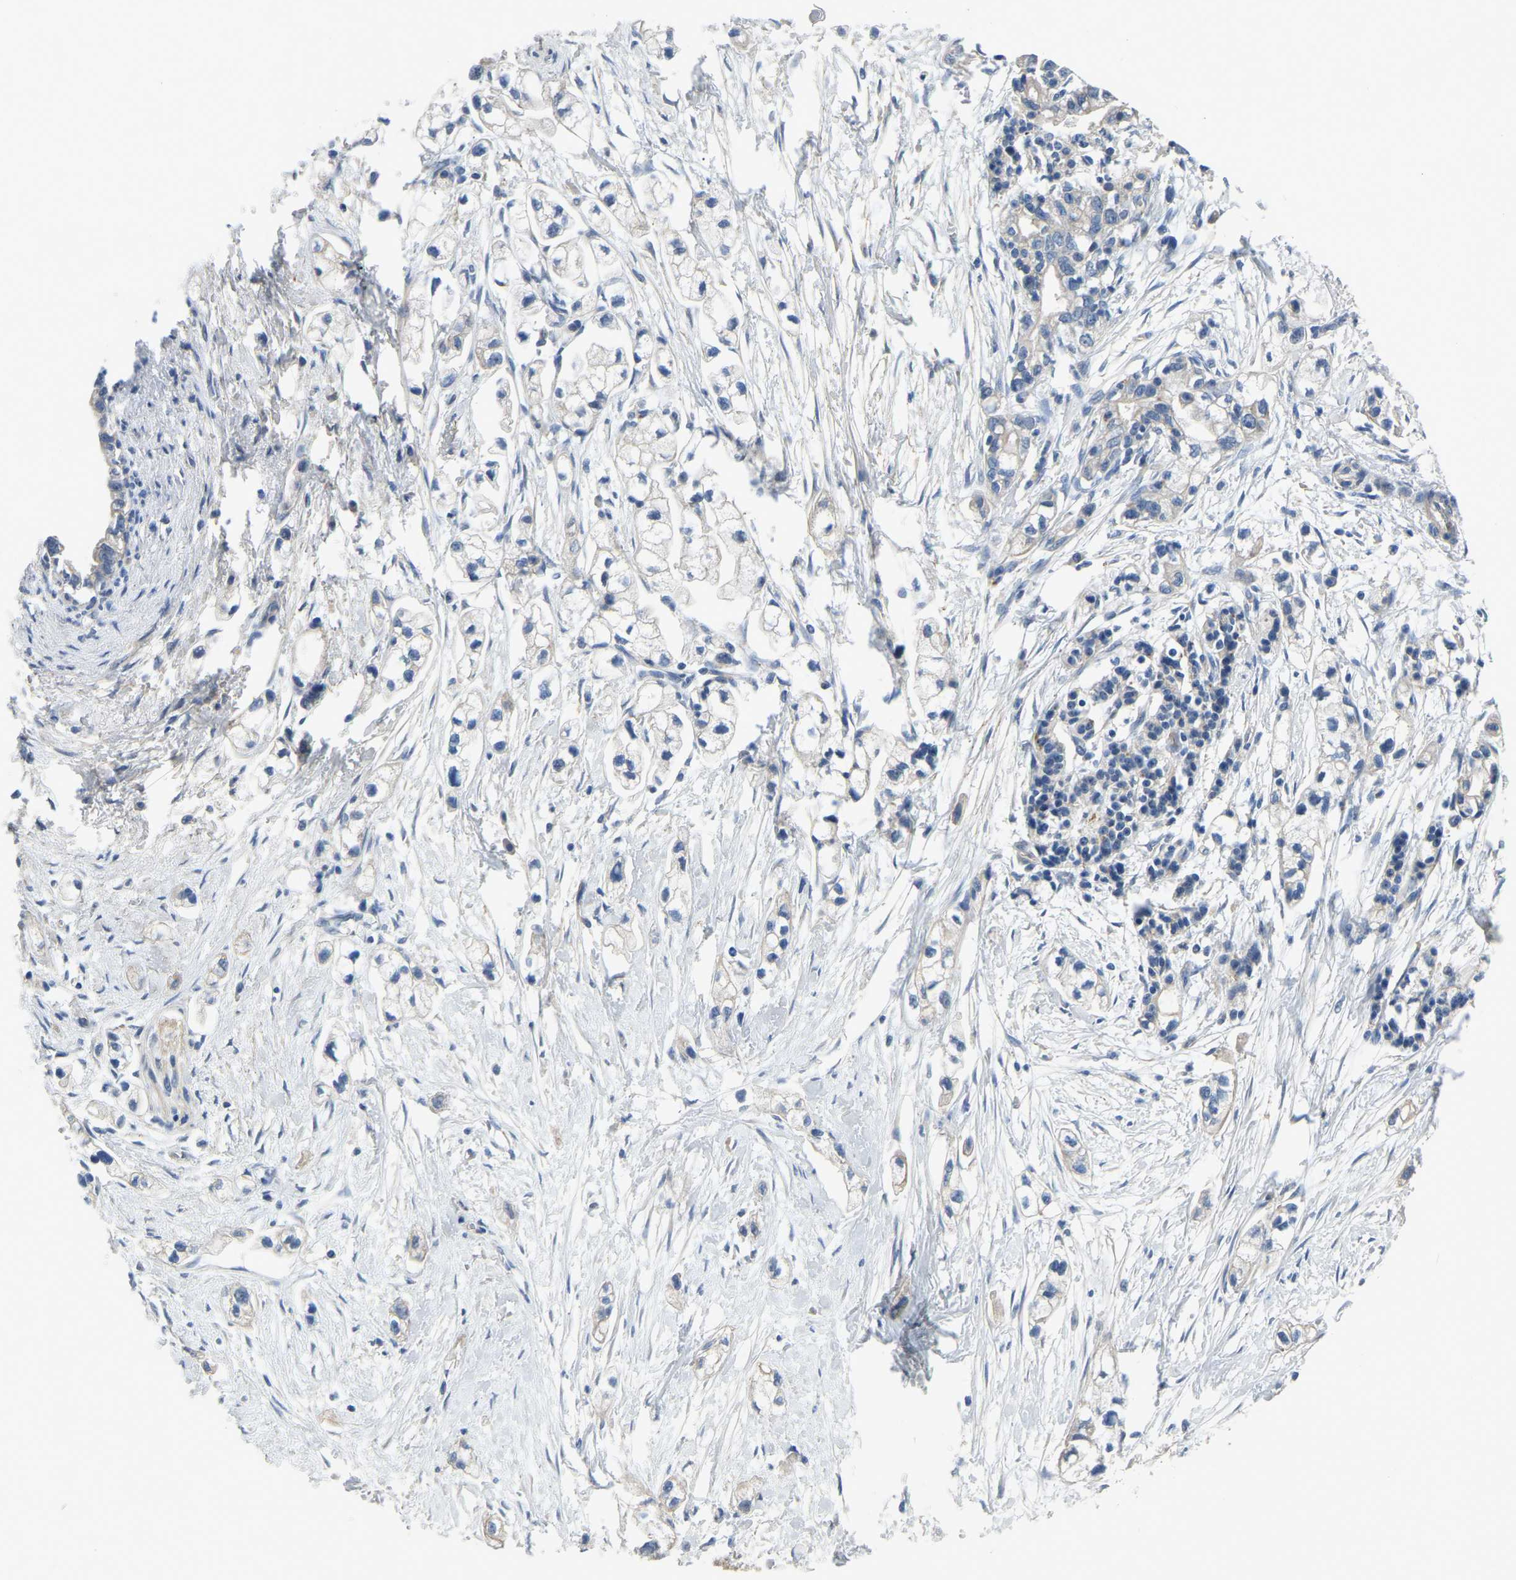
{"staining": {"intensity": "negative", "quantity": "none", "location": "none"}, "tissue": "pancreatic cancer", "cell_type": "Tumor cells", "image_type": "cancer", "snomed": [{"axis": "morphology", "description": "Adenocarcinoma, NOS"}, {"axis": "topography", "description": "Pancreas"}], "caption": "Histopathology image shows no significant protein positivity in tumor cells of pancreatic cancer (adenocarcinoma).", "gene": "HIGD2B", "patient": {"sex": "male", "age": 74}}